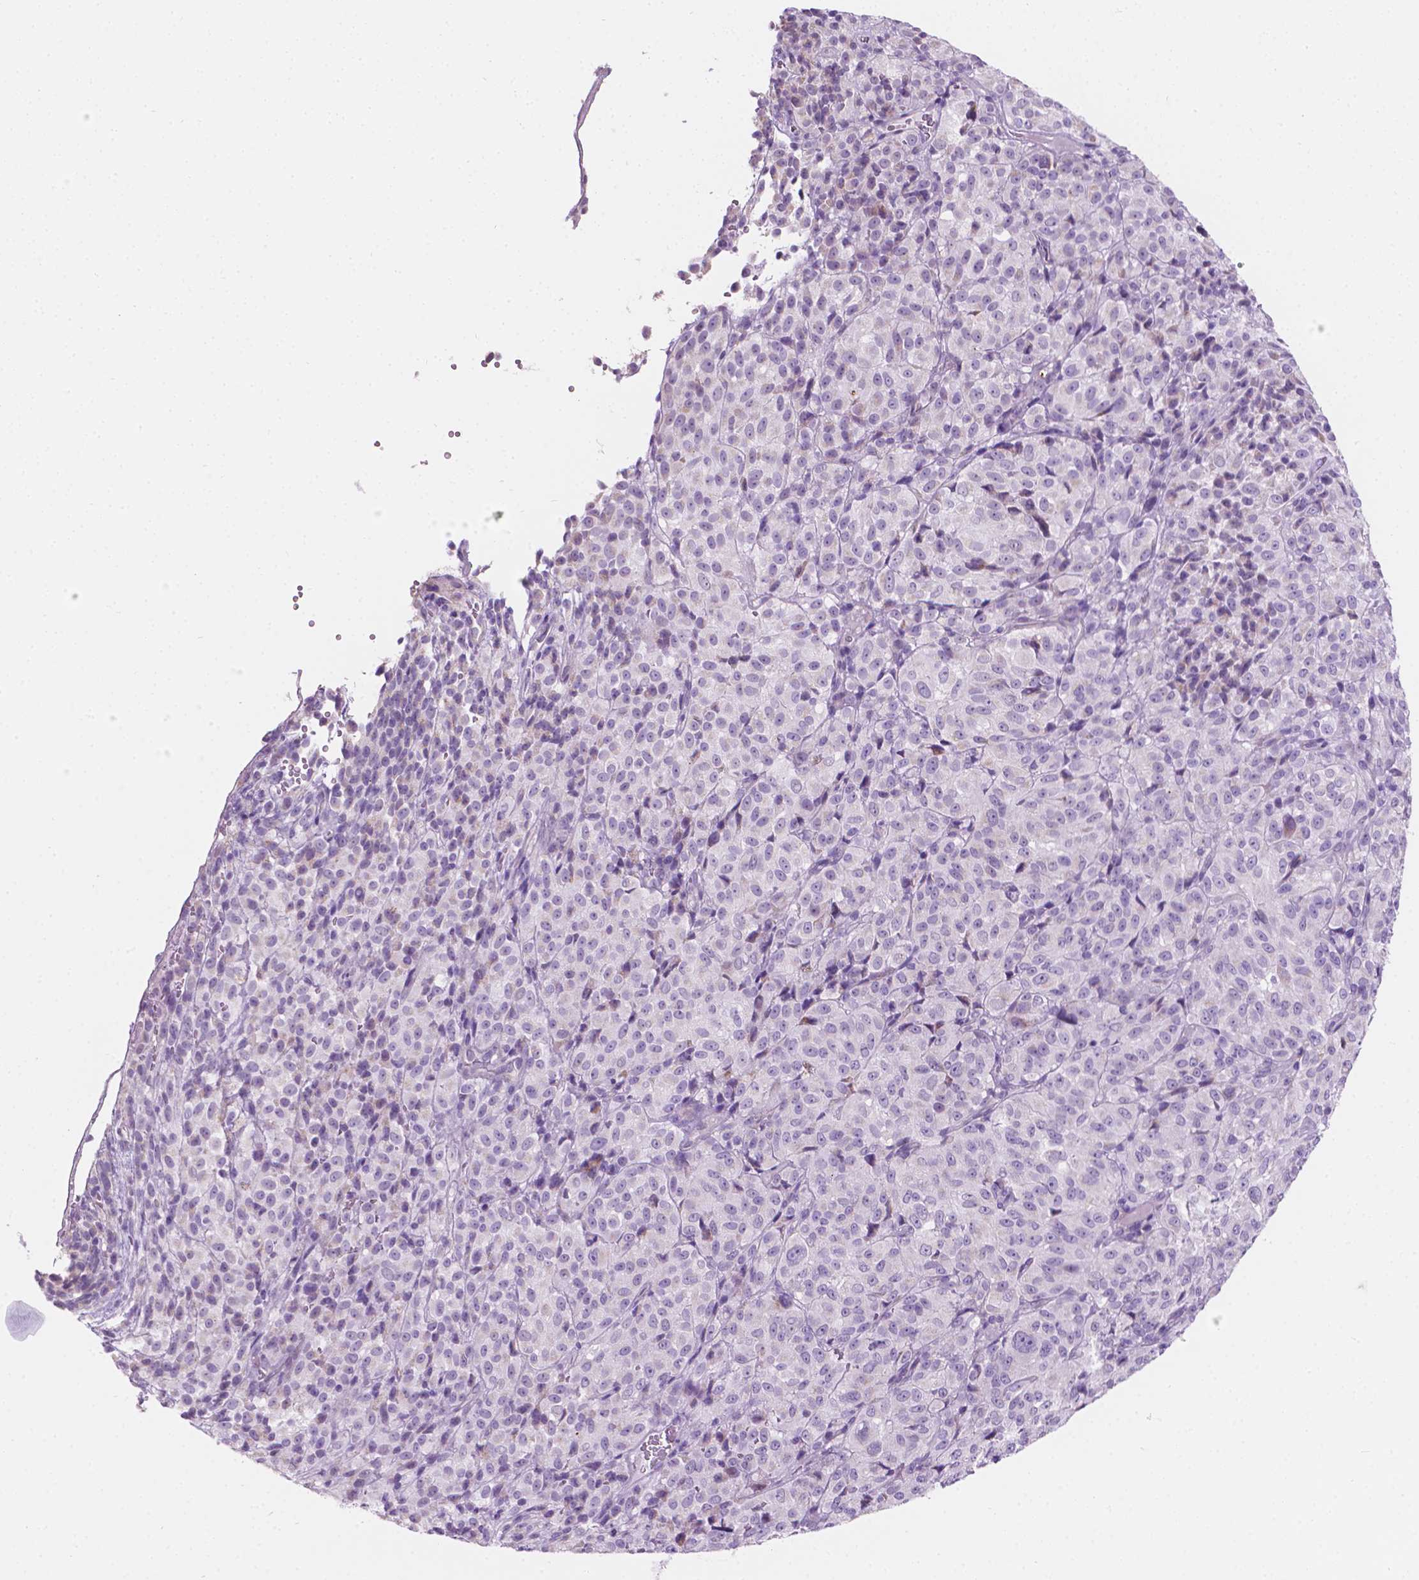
{"staining": {"intensity": "negative", "quantity": "none", "location": "none"}, "tissue": "melanoma", "cell_type": "Tumor cells", "image_type": "cancer", "snomed": [{"axis": "morphology", "description": "Malignant melanoma, Metastatic site"}, {"axis": "topography", "description": "Brain"}], "caption": "DAB immunohistochemical staining of human melanoma demonstrates no significant expression in tumor cells.", "gene": "NOS1AP", "patient": {"sex": "female", "age": 56}}